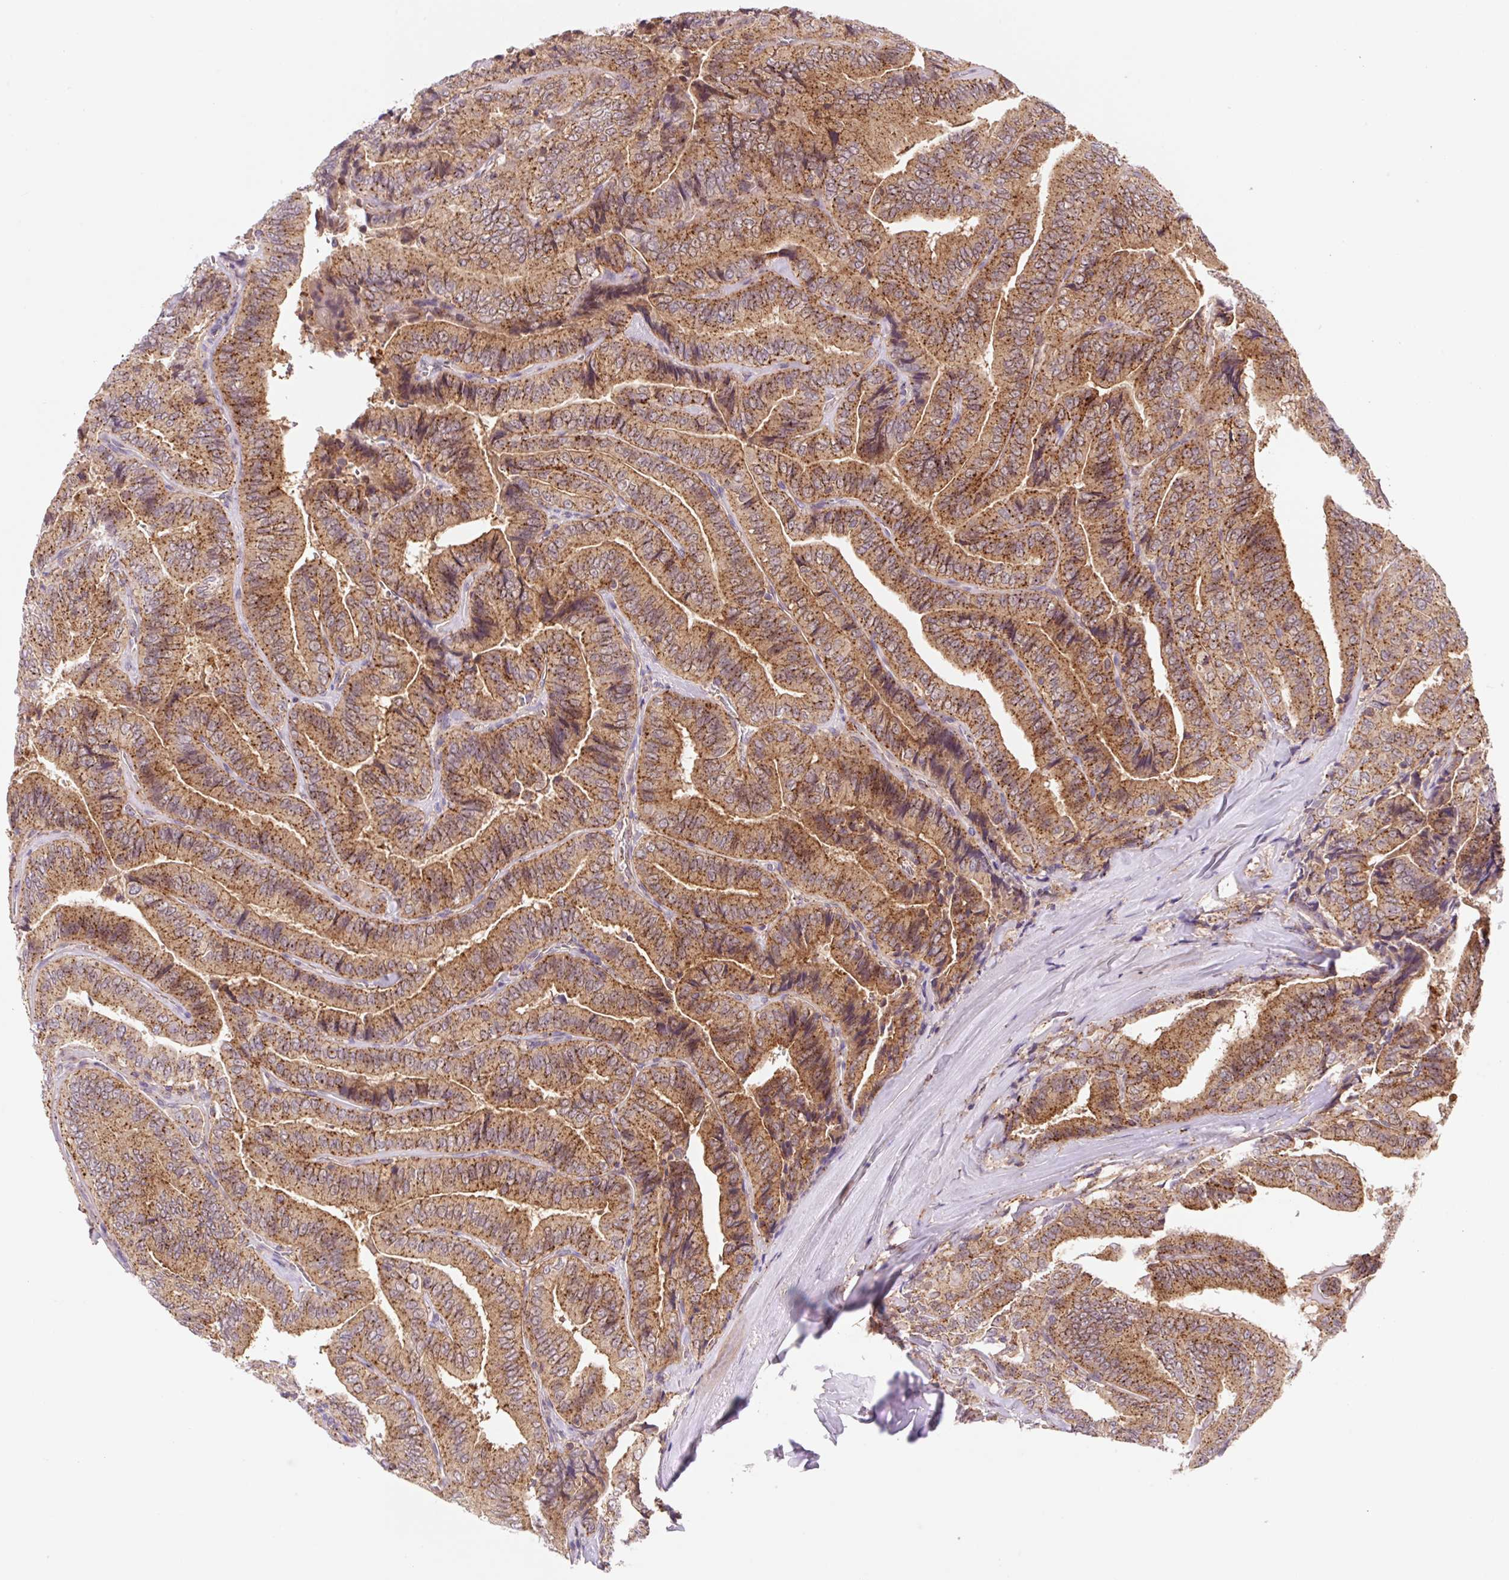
{"staining": {"intensity": "strong", "quantity": ">75%", "location": "cytoplasmic/membranous"}, "tissue": "thyroid cancer", "cell_type": "Tumor cells", "image_type": "cancer", "snomed": [{"axis": "morphology", "description": "Papillary adenocarcinoma, NOS"}, {"axis": "topography", "description": "Thyroid gland"}], "caption": "This photomicrograph shows immunohistochemistry (IHC) staining of thyroid papillary adenocarcinoma, with high strong cytoplasmic/membranous expression in about >75% of tumor cells.", "gene": "VPS4A", "patient": {"sex": "male", "age": 61}}